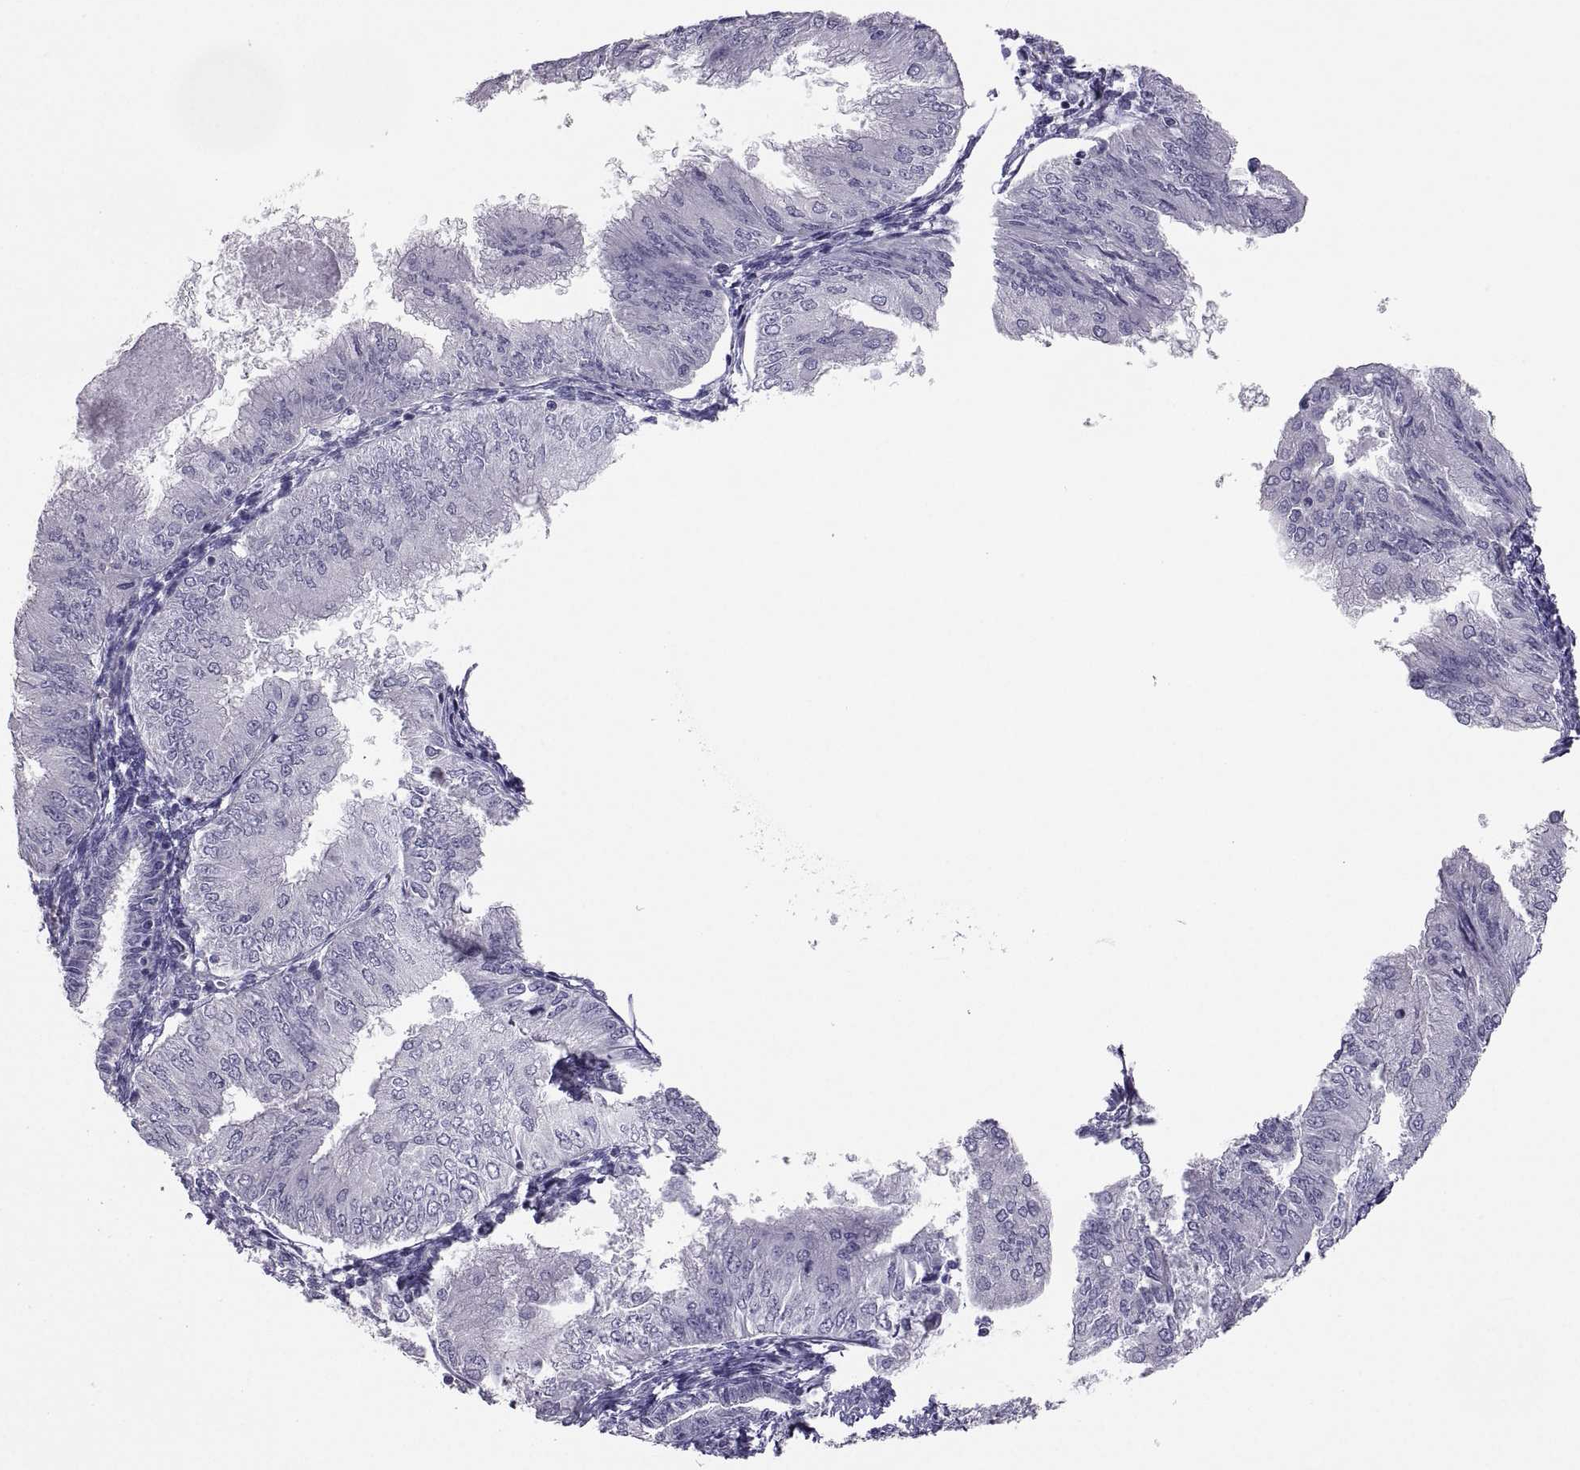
{"staining": {"intensity": "negative", "quantity": "none", "location": "none"}, "tissue": "endometrial cancer", "cell_type": "Tumor cells", "image_type": "cancer", "snomed": [{"axis": "morphology", "description": "Adenocarcinoma, NOS"}, {"axis": "topography", "description": "Endometrium"}], "caption": "Human endometrial cancer (adenocarcinoma) stained for a protein using immunohistochemistry exhibits no staining in tumor cells.", "gene": "IGSF1", "patient": {"sex": "female", "age": 53}}